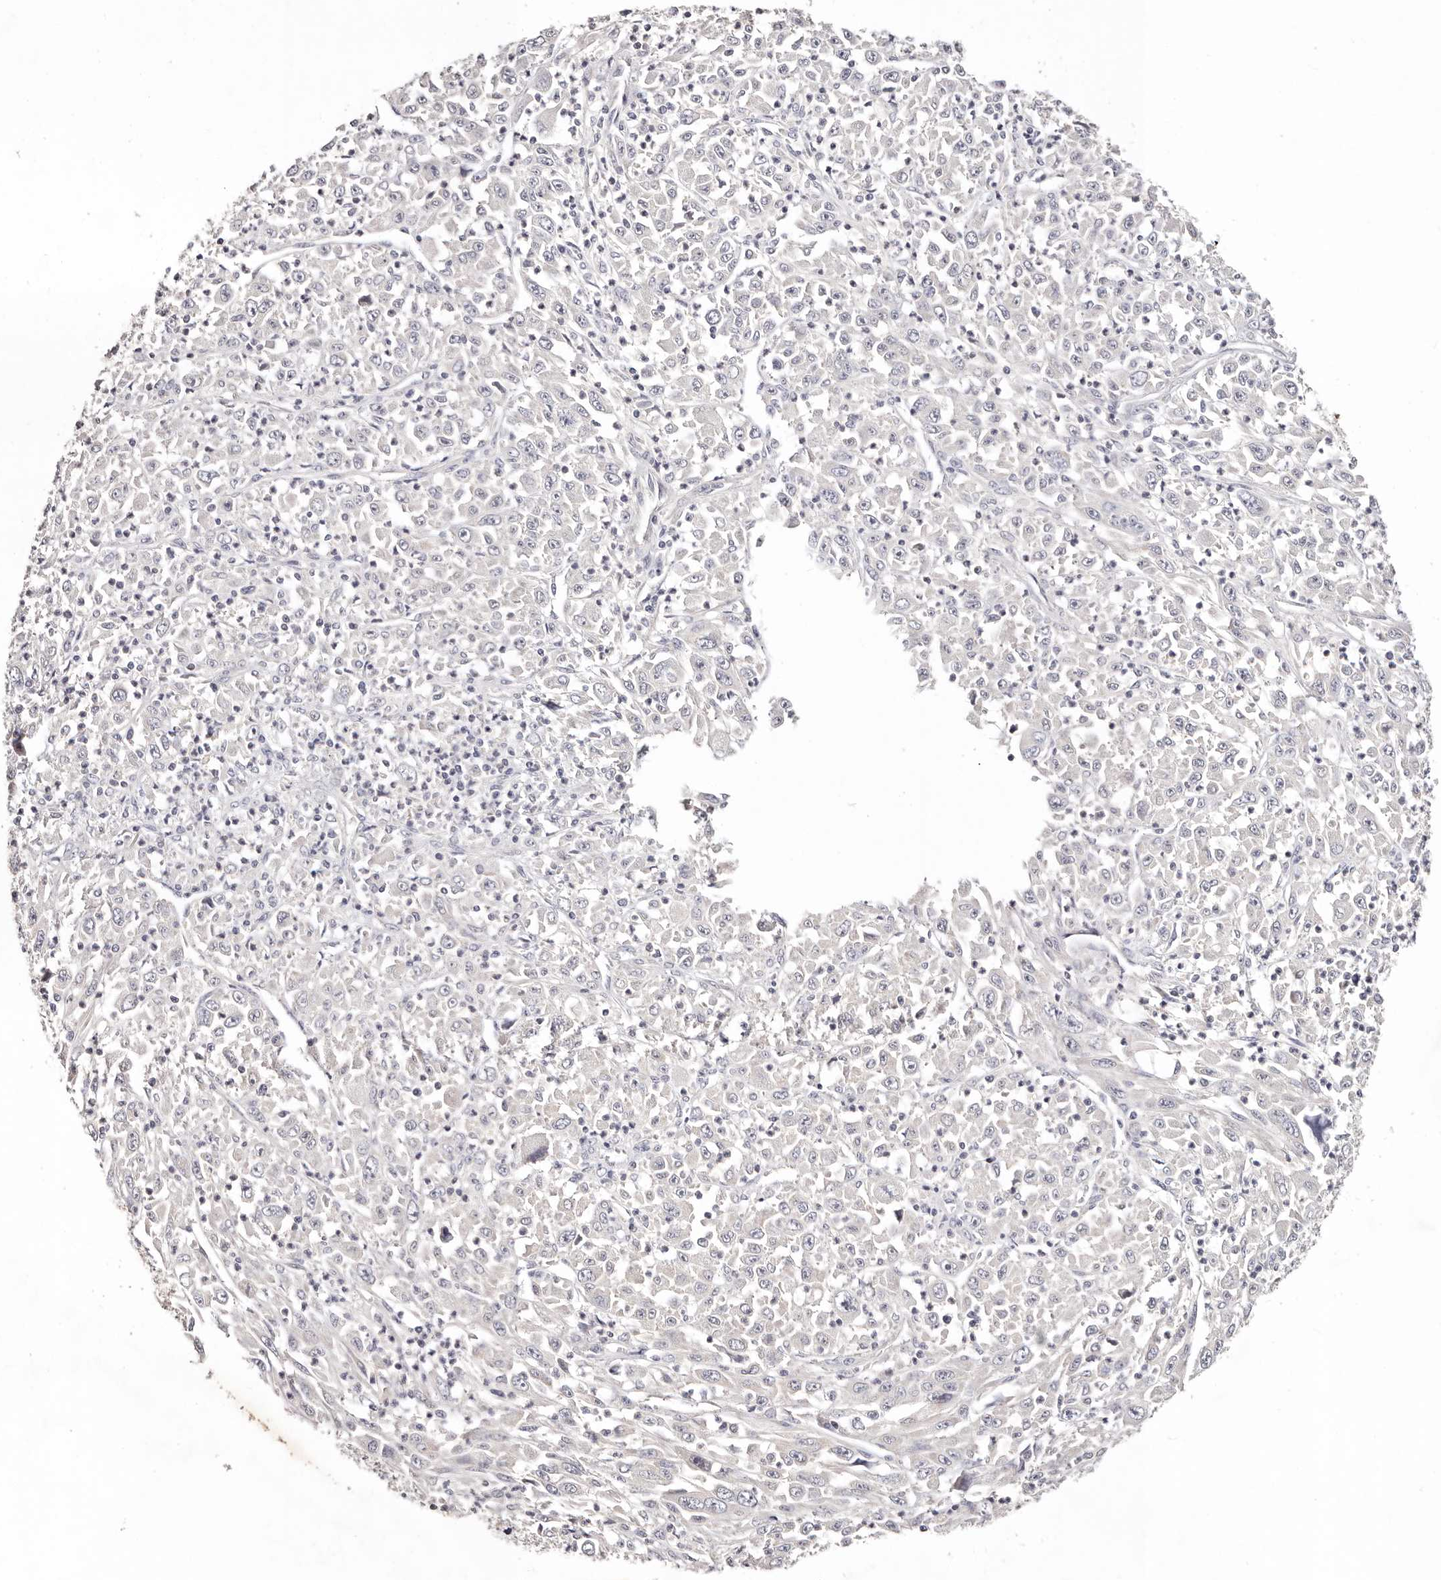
{"staining": {"intensity": "negative", "quantity": "none", "location": "none"}, "tissue": "melanoma", "cell_type": "Tumor cells", "image_type": "cancer", "snomed": [{"axis": "morphology", "description": "Malignant melanoma, Metastatic site"}, {"axis": "topography", "description": "Skin"}], "caption": "There is no significant positivity in tumor cells of malignant melanoma (metastatic site). (Stains: DAB (3,3'-diaminobenzidine) immunohistochemistry with hematoxylin counter stain, Microscopy: brightfield microscopy at high magnification).", "gene": "IQGAP3", "patient": {"sex": "female", "age": 56}}